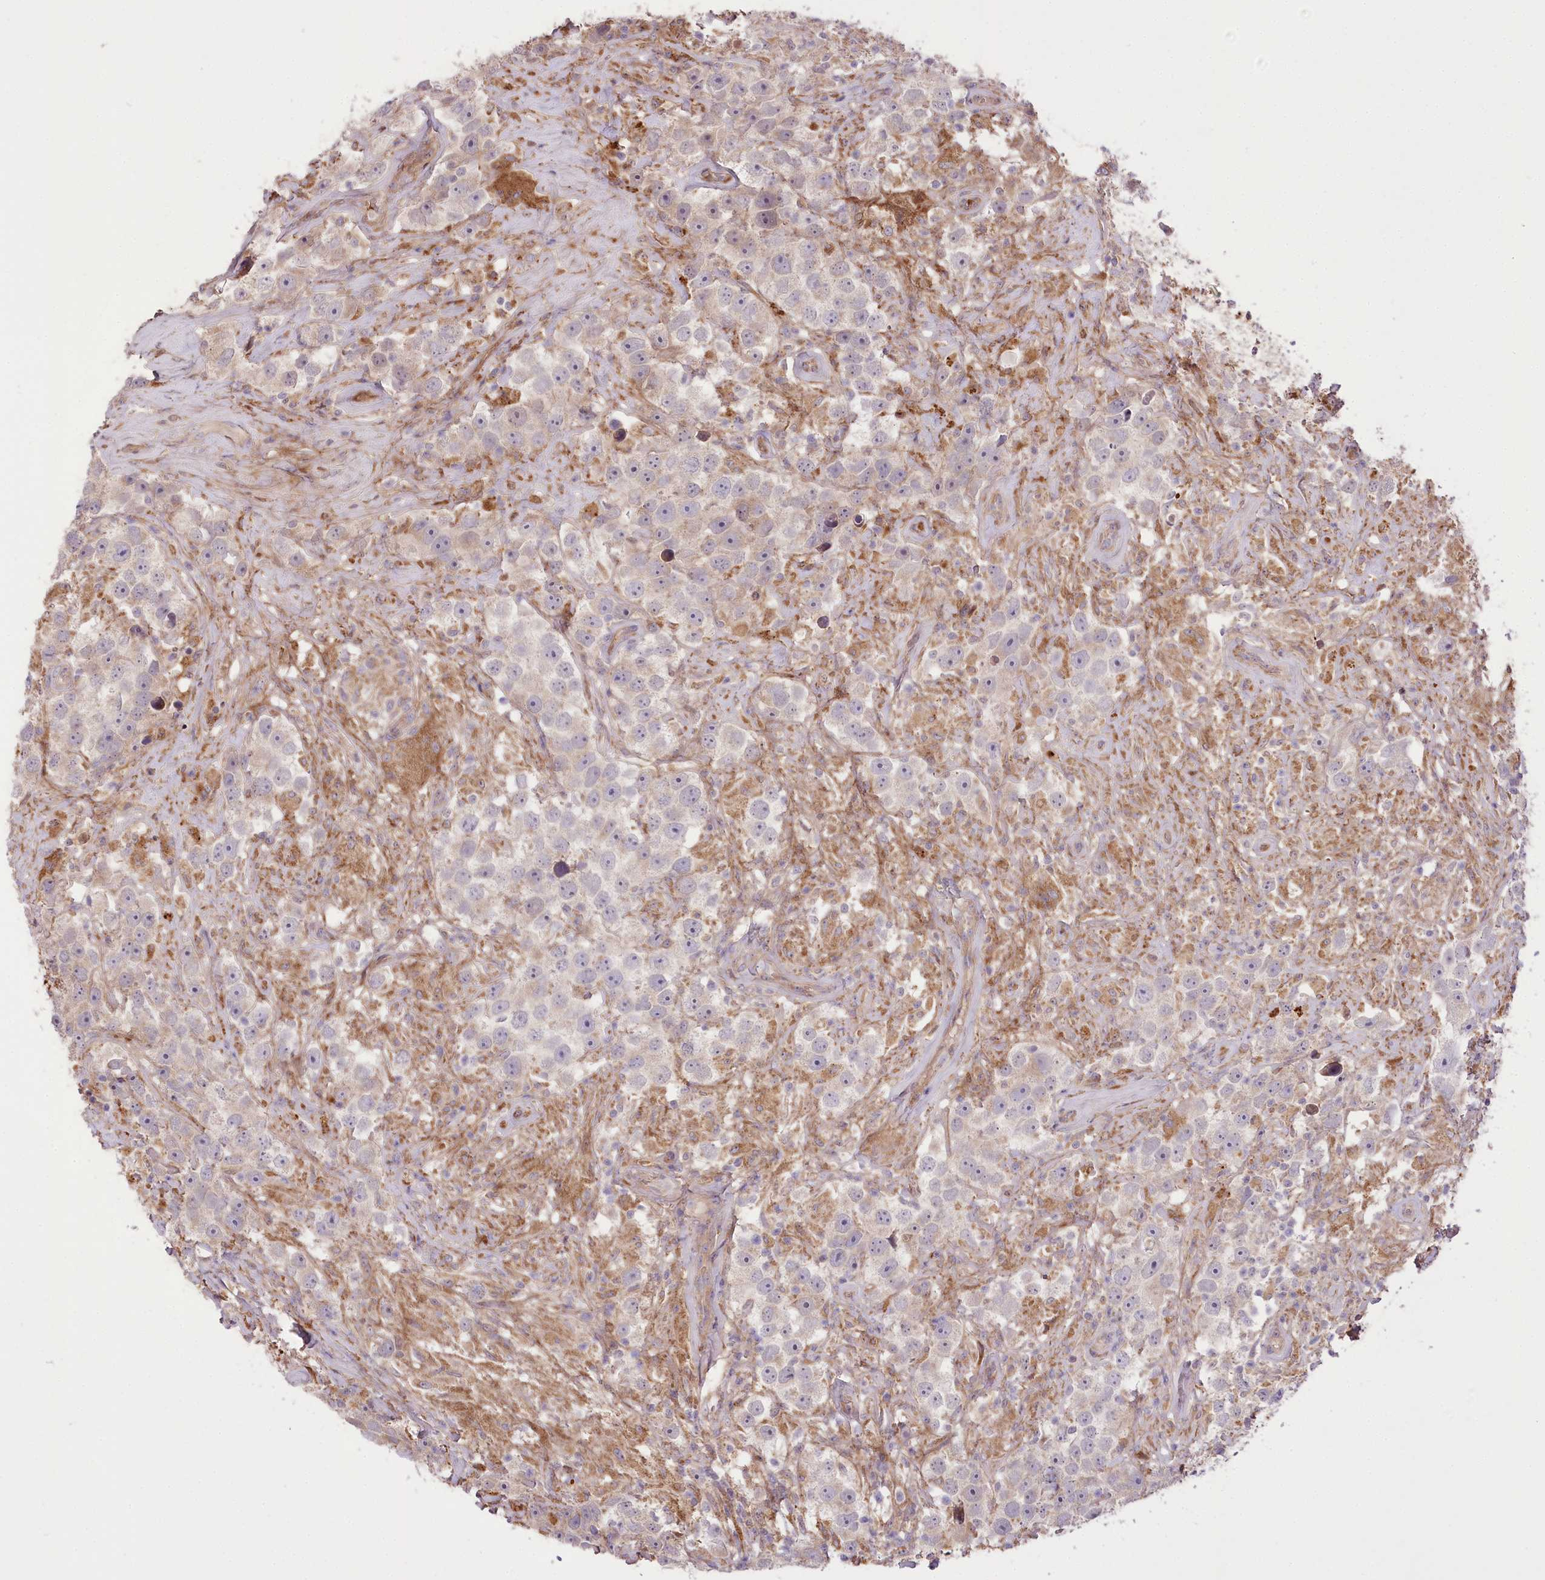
{"staining": {"intensity": "negative", "quantity": "none", "location": "none"}, "tissue": "testis cancer", "cell_type": "Tumor cells", "image_type": "cancer", "snomed": [{"axis": "morphology", "description": "Seminoma, NOS"}, {"axis": "topography", "description": "Testis"}], "caption": "Testis cancer (seminoma) was stained to show a protein in brown. There is no significant expression in tumor cells. (DAB immunohistochemistry with hematoxylin counter stain).", "gene": "TRUB1", "patient": {"sex": "male", "age": 49}}